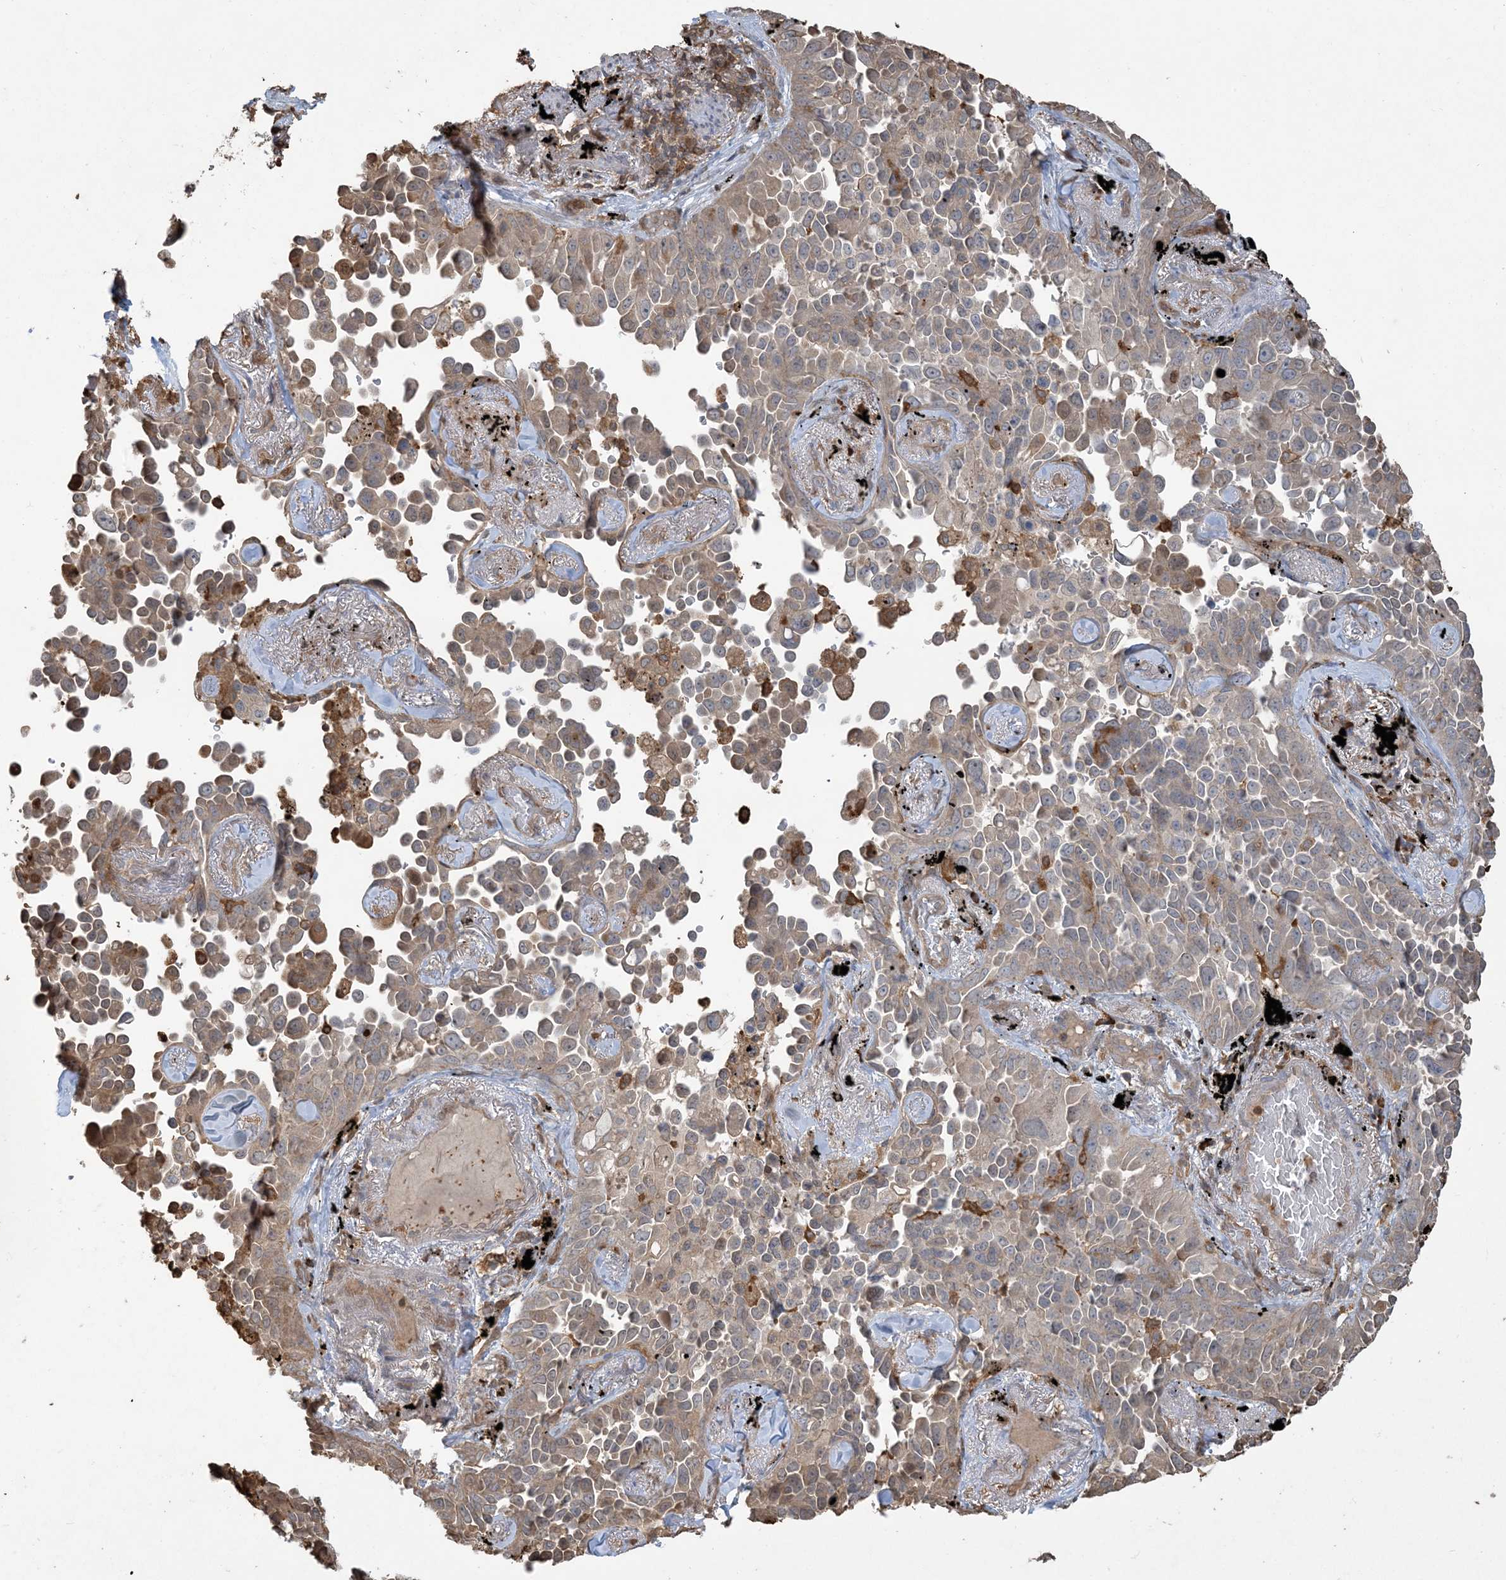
{"staining": {"intensity": "weak", "quantity": "25%-75%", "location": "cytoplasmic/membranous"}, "tissue": "lung cancer", "cell_type": "Tumor cells", "image_type": "cancer", "snomed": [{"axis": "morphology", "description": "Adenocarcinoma, NOS"}, {"axis": "topography", "description": "Lung"}], "caption": "This is a histology image of immunohistochemistry (IHC) staining of adenocarcinoma (lung), which shows weak expression in the cytoplasmic/membranous of tumor cells.", "gene": "TMSB4X", "patient": {"sex": "female", "age": 67}}